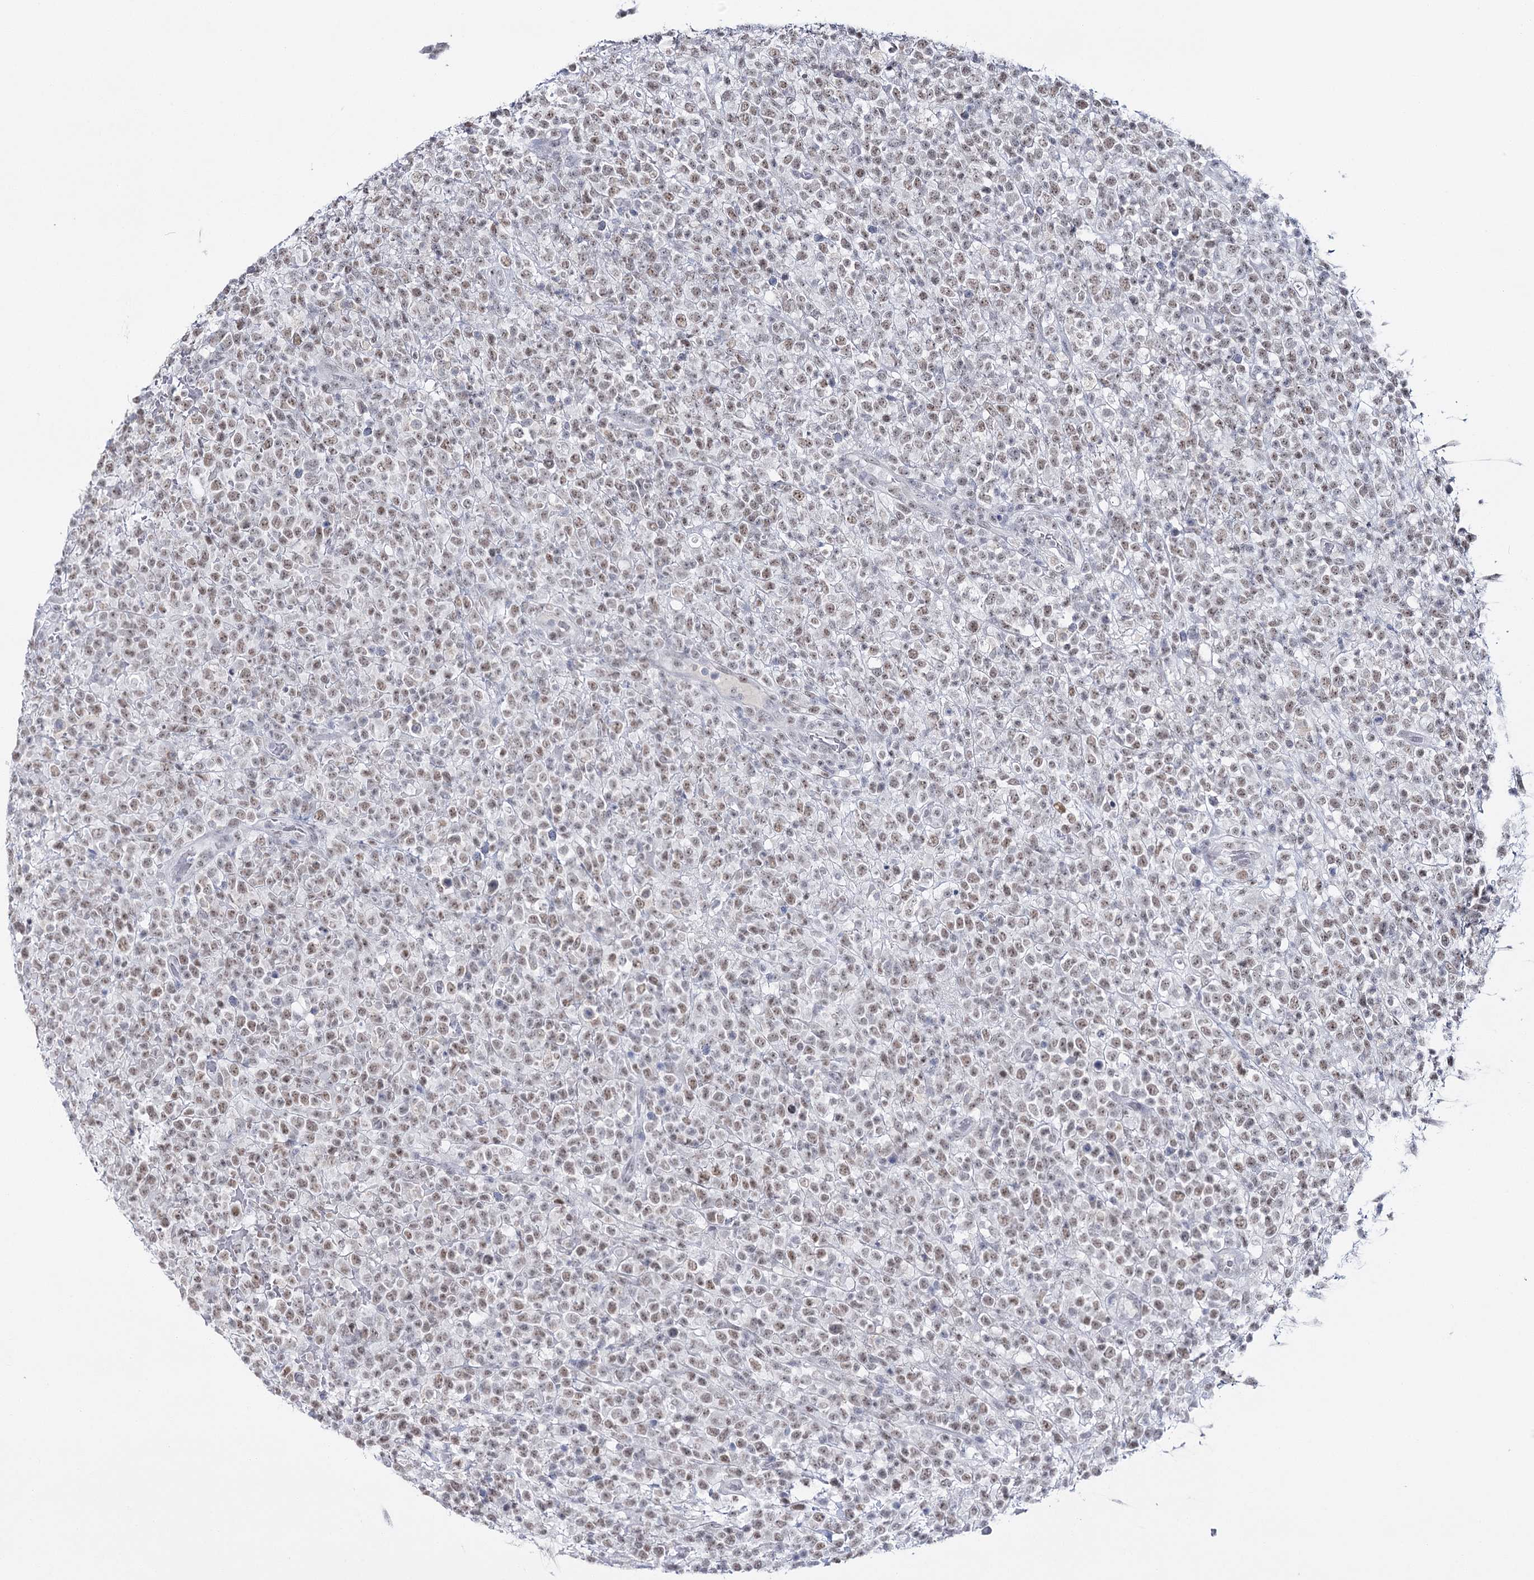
{"staining": {"intensity": "moderate", "quantity": ">75%", "location": "nuclear"}, "tissue": "lymphoma", "cell_type": "Tumor cells", "image_type": "cancer", "snomed": [{"axis": "morphology", "description": "Malignant lymphoma, non-Hodgkin's type, High grade"}, {"axis": "topography", "description": "Colon"}], "caption": "Moderate nuclear protein positivity is seen in about >75% of tumor cells in lymphoma. (DAB IHC, brown staining for protein, blue staining for nuclei).", "gene": "ZC3H8", "patient": {"sex": "female", "age": 53}}